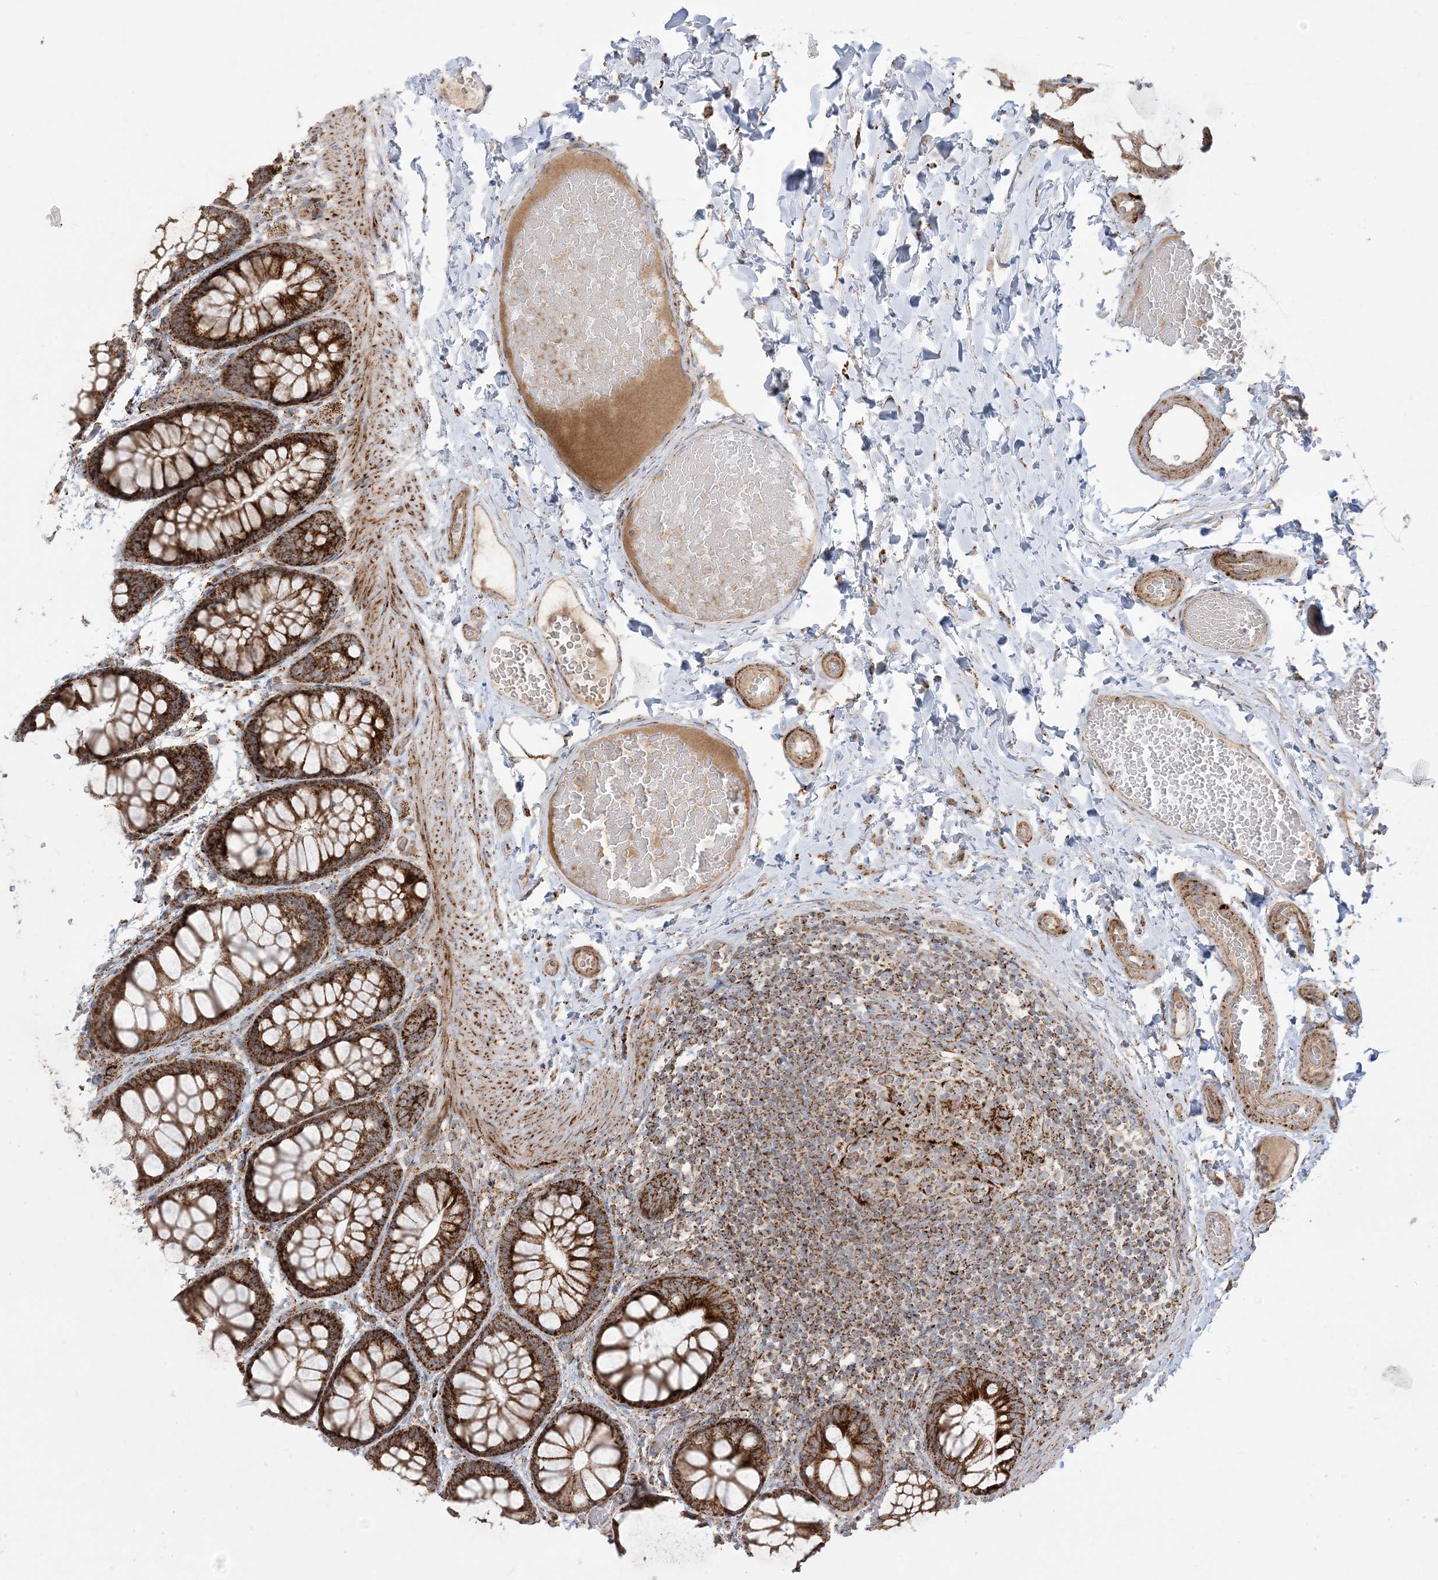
{"staining": {"intensity": "moderate", "quantity": ">75%", "location": "cytoplasmic/membranous"}, "tissue": "colon", "cell_type": "Endothelial cells", "image_type": "normal", "snomed": [{"axis": "morphology", "description": "Normal tissue, NOS"}, {"axis": "topography", "description": "Colon"}], "caption": "A high-resolution histopathology image shows IHC staining of normal colon, which reveals moderate cytoplasmic/membranous expression in about >75% of endothelial cells.", "gene": "NDUFAF3", "patient": {"sex": "male", "age": 47}}